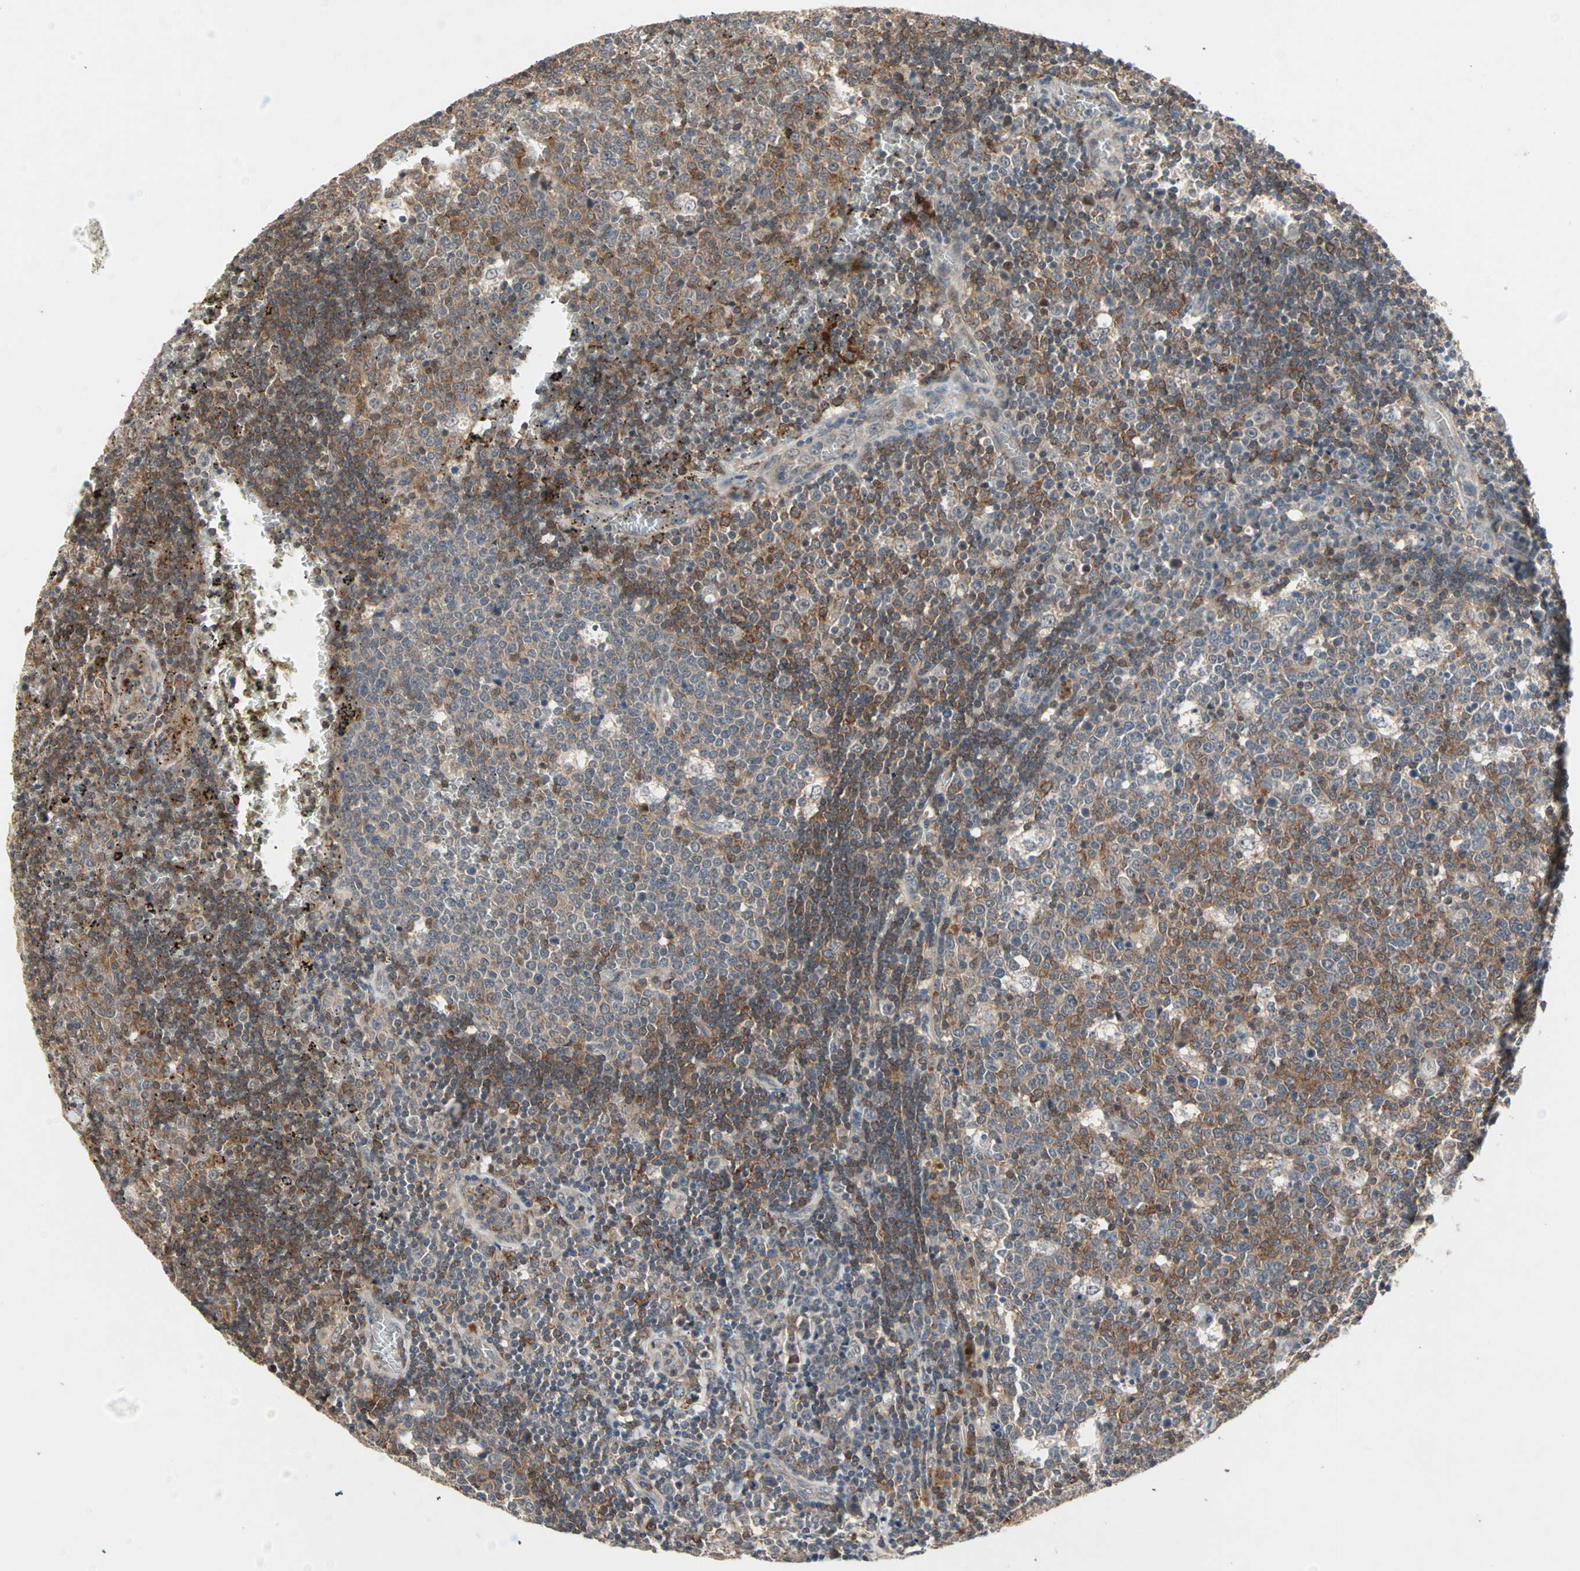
{"staining": {"intensity": "moderate", "quantity": "25%-75%", "location": "cytoplasmic/membranous"}, "tissue": "lymph node", "cell_type": "Germinal center cells", "image_type": "normal", "snomed": [{"axis": "morphology", "description": "Normal tissue, NOS"}, {"axis": "topography", "description": "Lymph node"}, {"axis": "topography", "description": "Salivary gland"}], "caption": "This is an image of immunohistochemistry staining of unremarkable lymph node, which shows moderate staining in the cytoplasmic/membranous of germinal center cells.", "gene": "PROS1", "patient": {"sex": "male", "age": 8}}